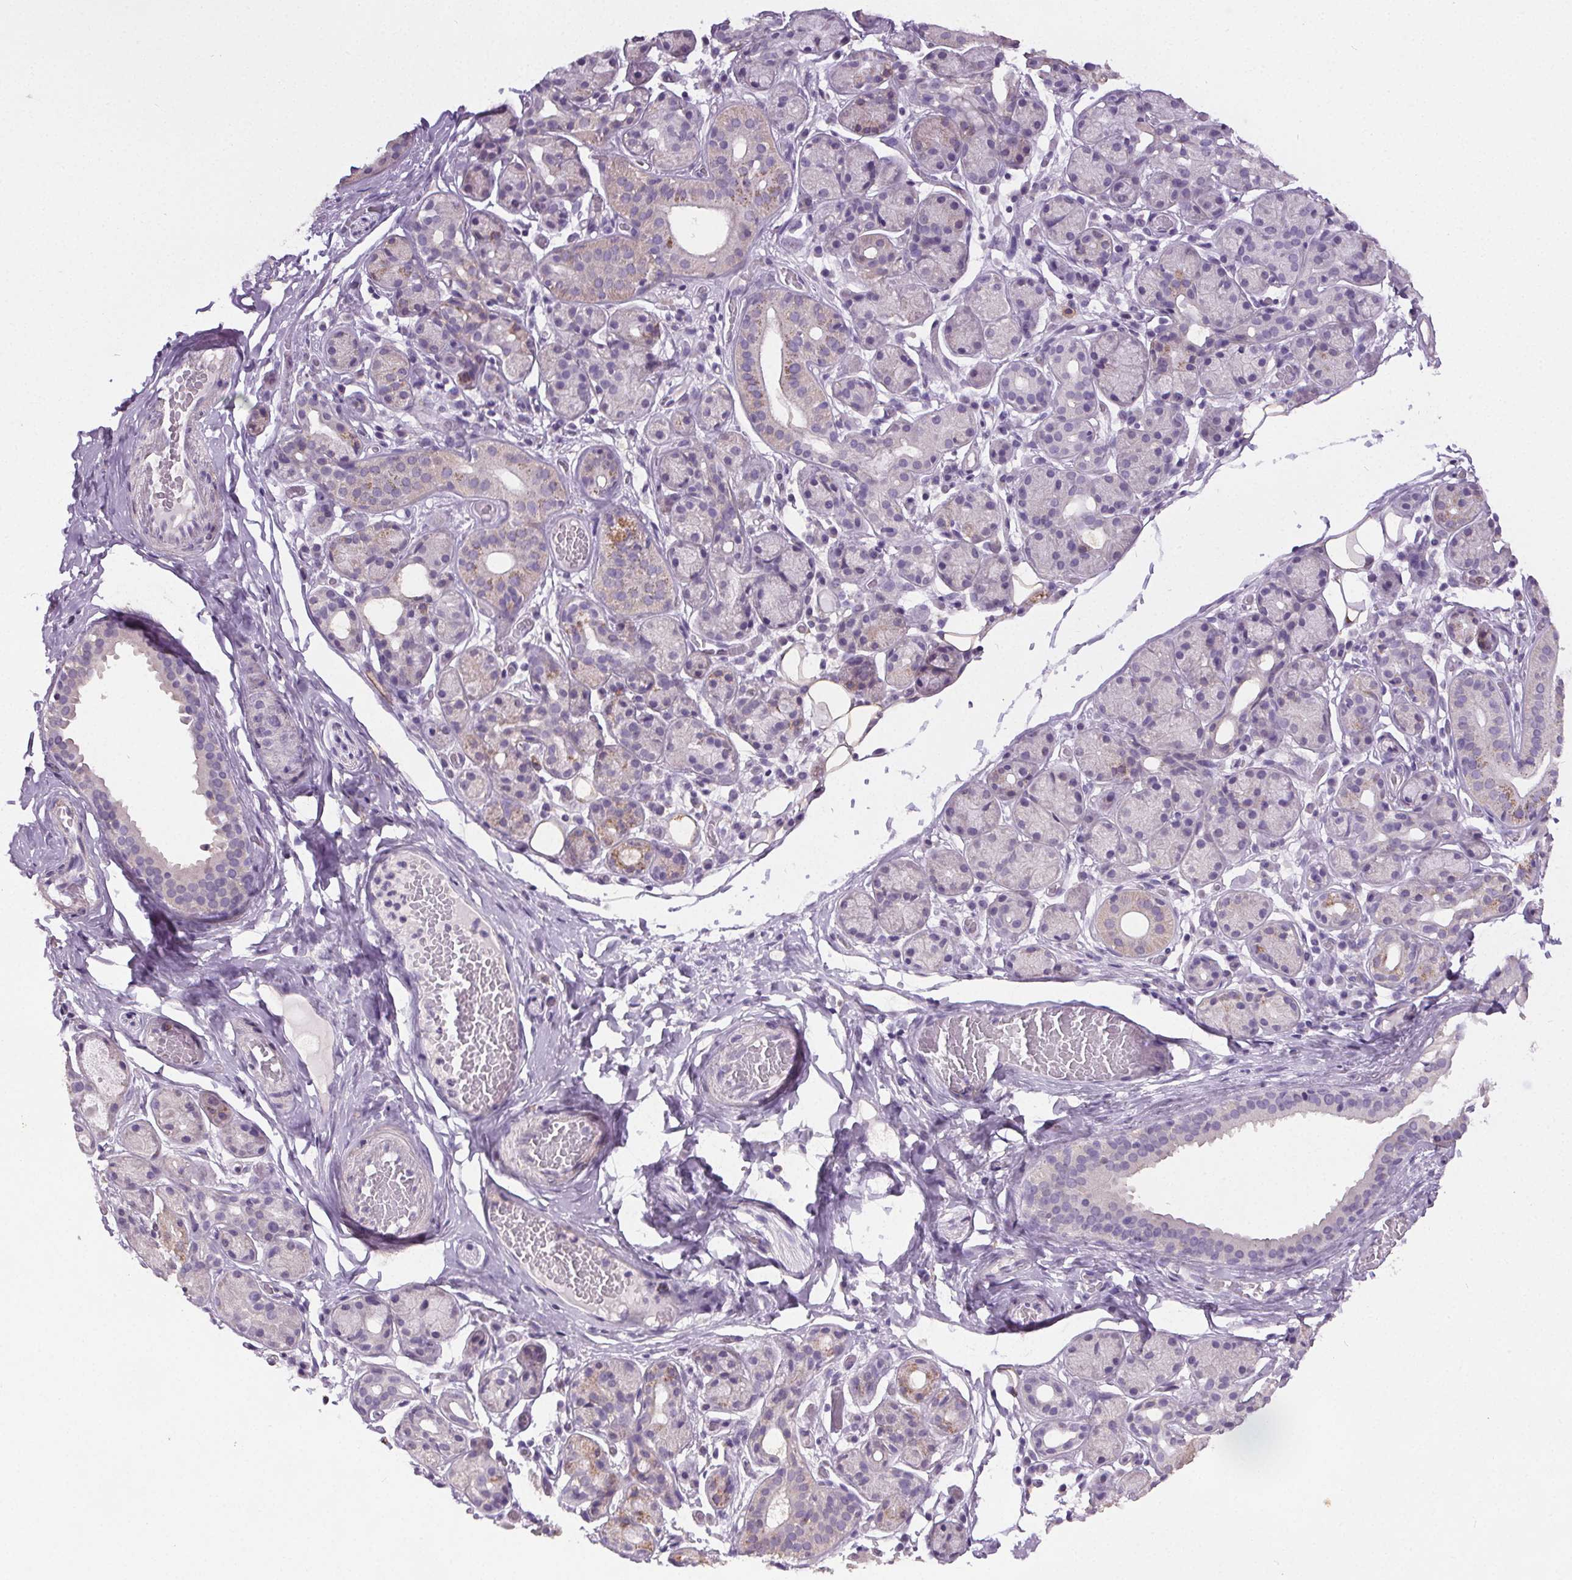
{"staining": {"intensity": "moderate", "quantity": "<25%", "location": "cytoplasmic/membranous"}, "tissue": "salivary gland", "cell_type": "Glandular cells", "image_type": "normal", "snomed": [{"axis": "morphology", "description": "Normal tissue, NOS"}, {"axis": "topography", "description": "Salivary gland"}, {"axis": "topography", "description": "Peripheral nerve tissue"}], "caption": "IHC of normal salivary gland demonstrates low levels of moderate cytoplasmic/membranous staining in about <25% of glandular cells.", "gene": "GPIHBP1", "patient": {"sex": "male", "age": 71}}